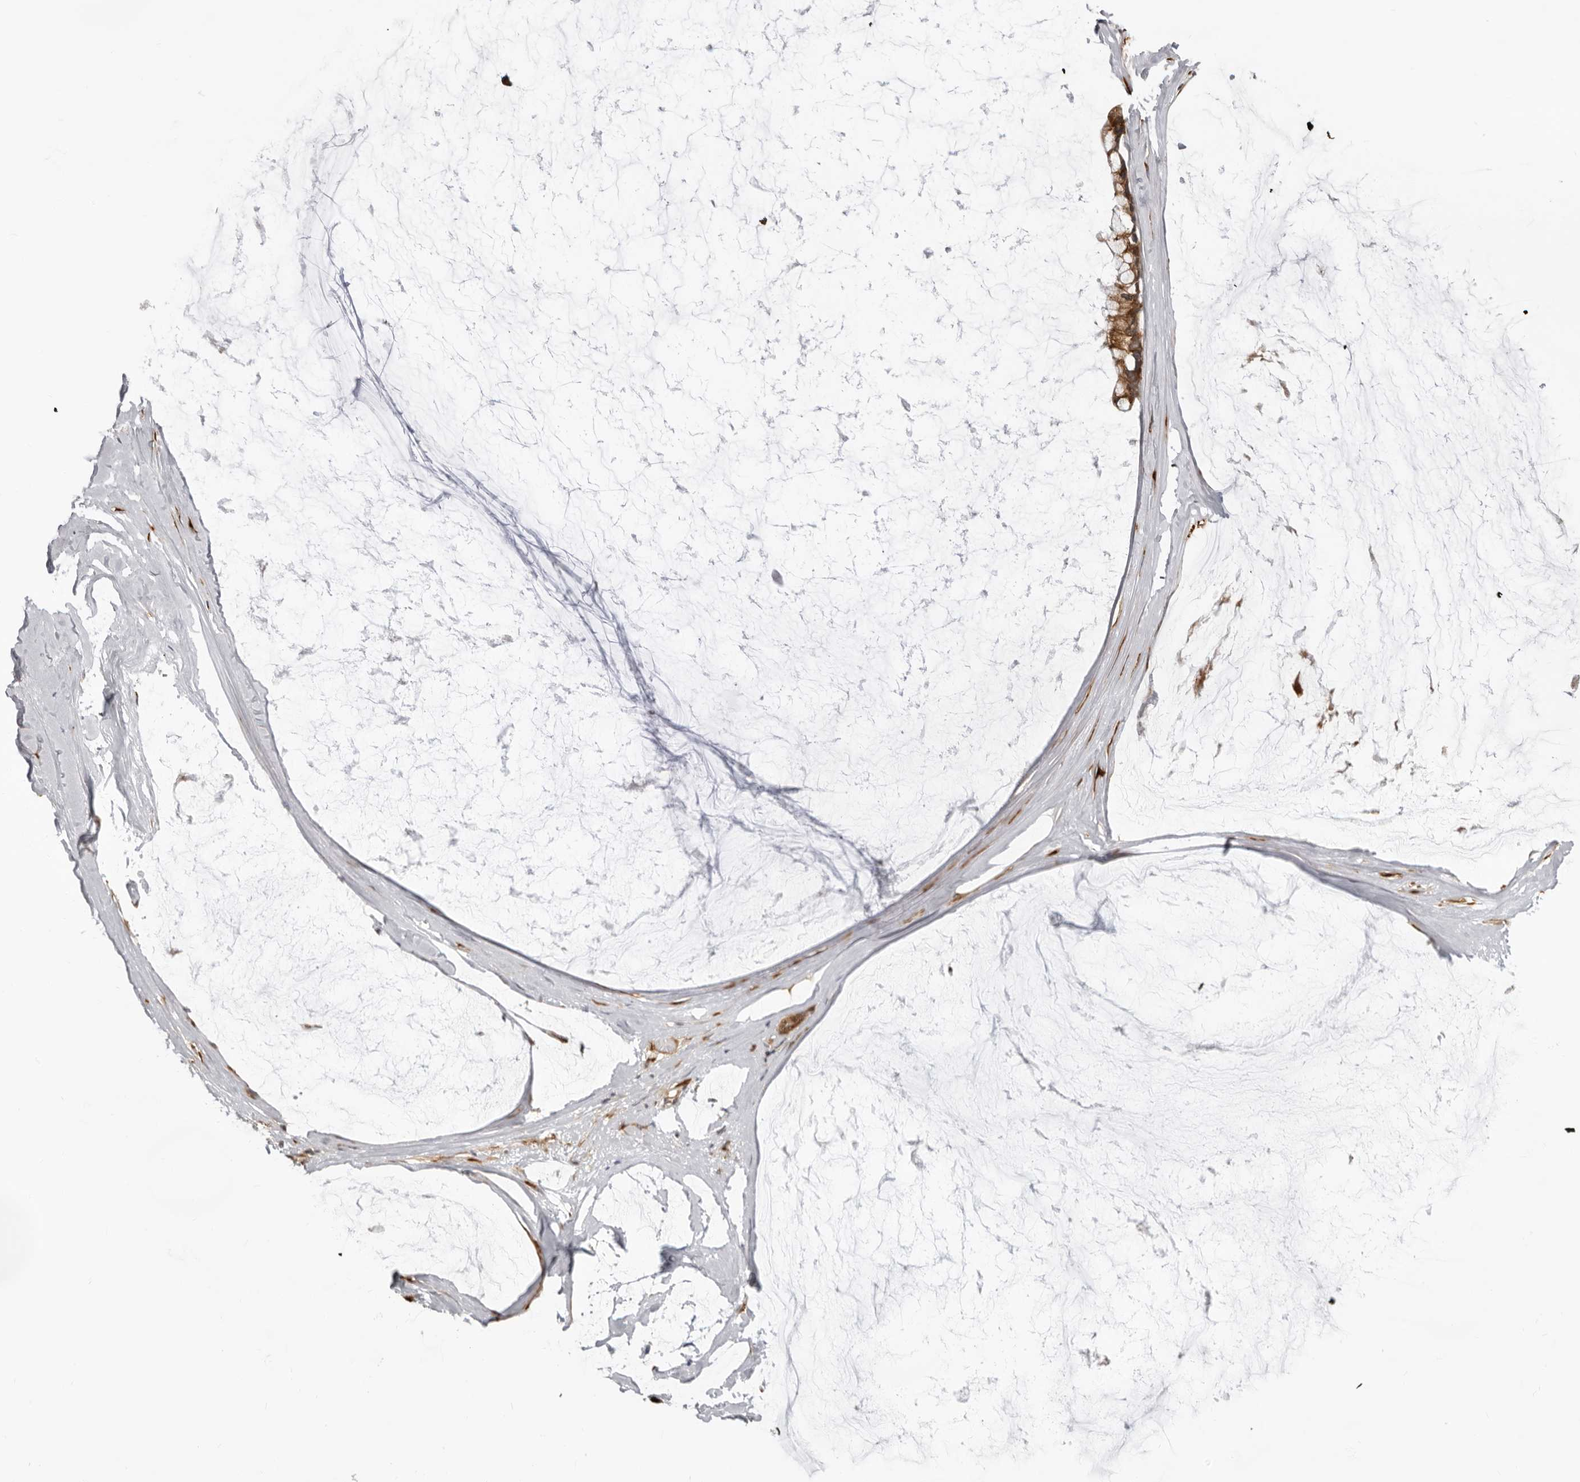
{"staining": {"intensity": "moderate", "quantity": ">75%", "location": "cytoplasmic/membranous"}, "tissue": "ovarian cancer", "cell_type": "Tumor cells", "image_type": "cancer", "snomed": [{"axis": "morphology", "description": "Cystadenocarcinoma, mucinous, NOS"}, {"axis": "topography", "description": "Ovary"}], "caption": "Immunohistochemical staining of human ovarian mucinous cystadenocarcinoma exhibits medium levels of moderate cytoplasmic/membranous positivity in approximately >75% of tumor cells. (Brightfield microscopy of DAB IHC at high magnification).", "gene": "SRGAP2", "patient": {"sex": "female", "age": 39}}